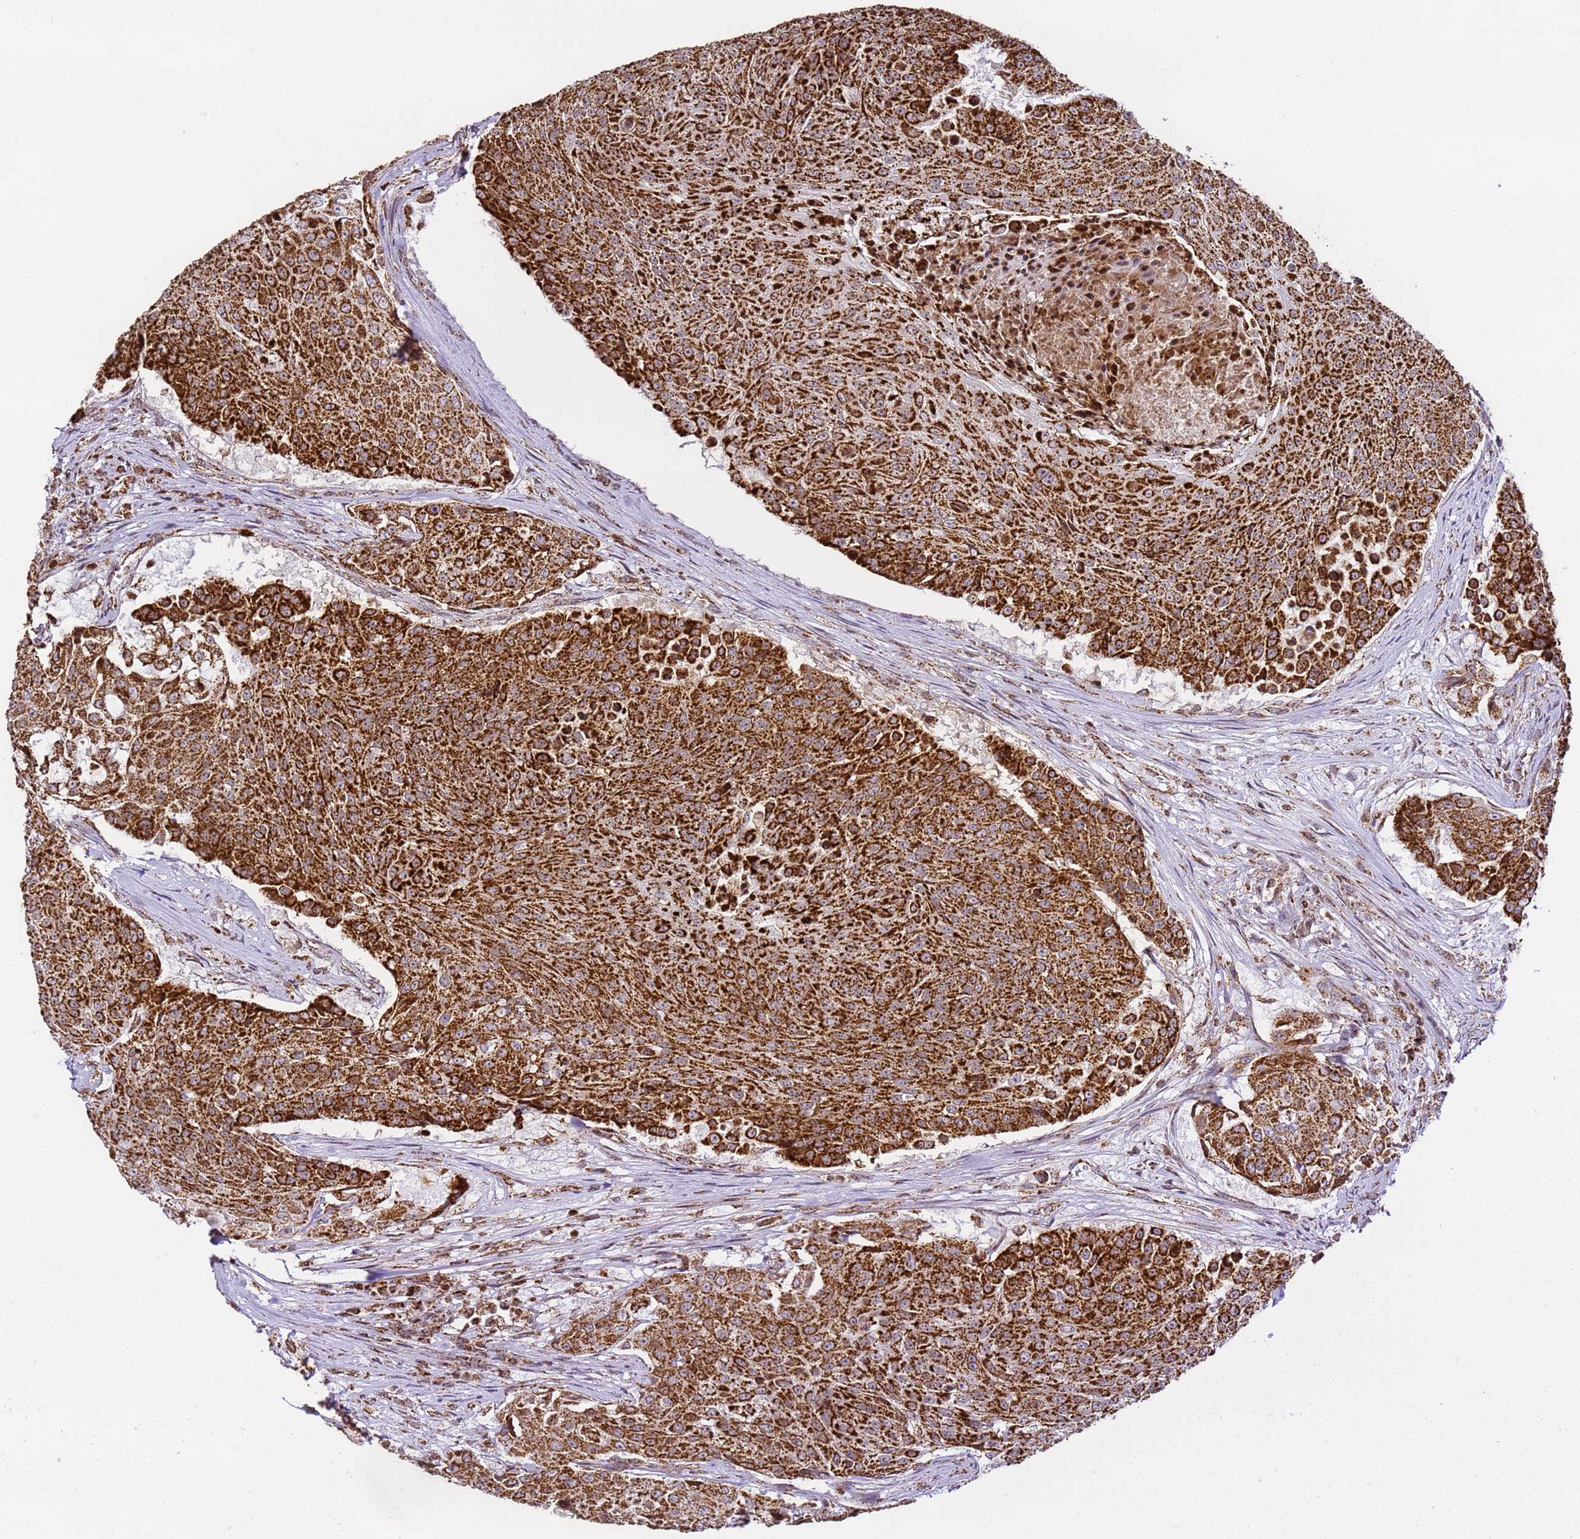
{"staining": {"intensity": "strong", "quantity": ">75%", "location": "cytoplasmic/membranous"}, "tissue": "urothelial cancer", "cell_type": "Tumor cells", "image_type": "cancer", "snomed": [{"axis": "morphology", "description": "Urothelial carcinoma, High grade"}, {"axis": "topography", "description": "Urinary bladder"}], "caption": "Immunohistochemistry histopathology image of neoplastic tissue: high-grade urothelial carcinoma stained using immunohistochemistry exhibits high levels of strong protein expression localized specifically in the cytoplasmic/membranous of tumor cells, appearing as a cytoplasmic/membranous brown color.", "gene": "HSPE1", "patient": {"sex": "female", "age": 63}}